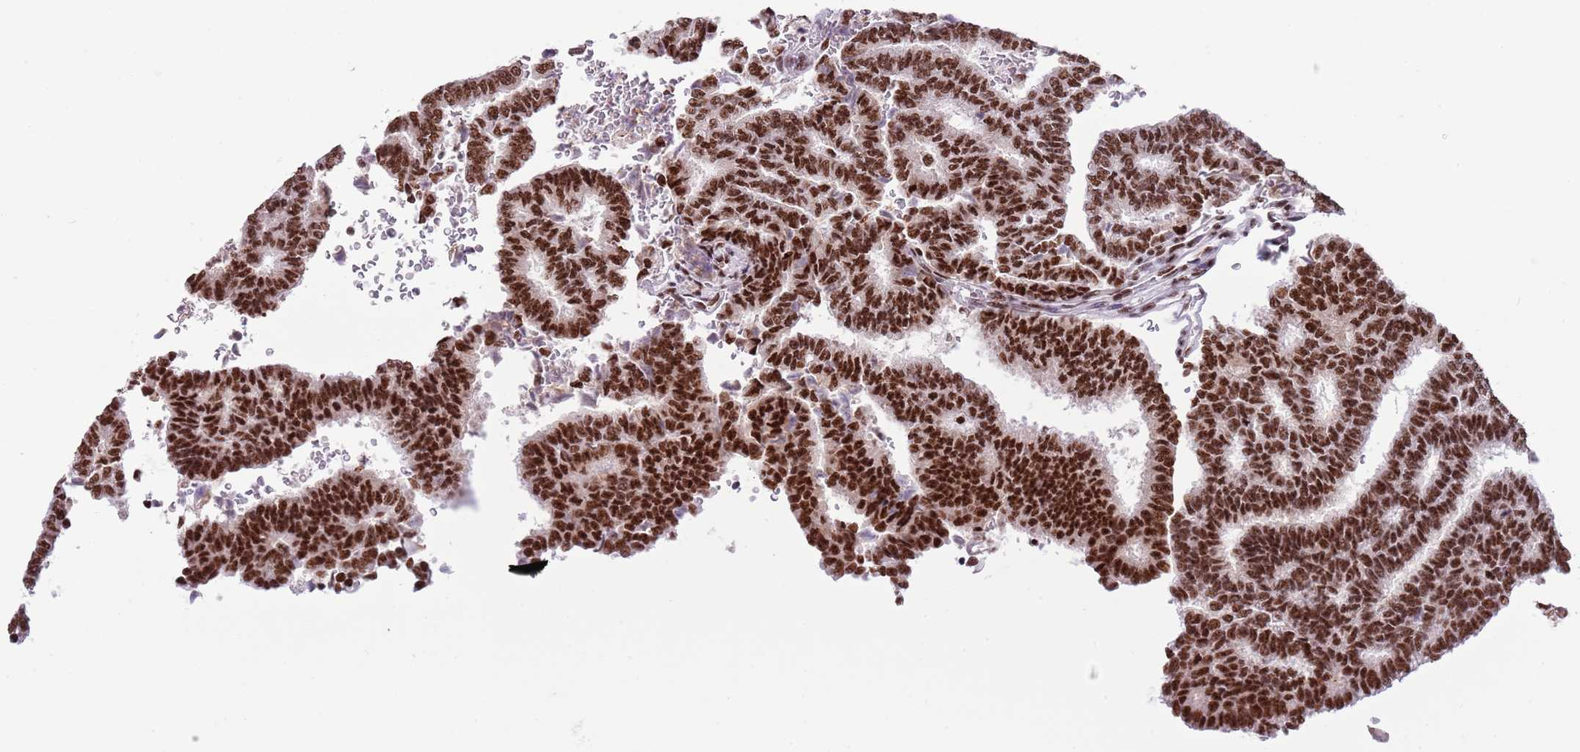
{"staining": {"intensity": "strong", "quantity": ">75%", "location": "nuclear"}, "tissue": "thyroid cancer", "cell_type": "Tumor cells", "image_type": "cancer", "snomed": [{"axis": "morphology", "description": "Papillary adenocarcinoma, NOS"}, {"axis": "topography", "description": "Thyroid gland"}], "caption": "Immunohistochemical staining of thyroid papillary adenocarcinoma reveals high levels of strong nuclear positivity in about >75% of tumor cells. (DAB IHC with brightfield microscopy, high magnification).", "gene": "SF3A2", "patient": {"sex": "female", "age": 35}}